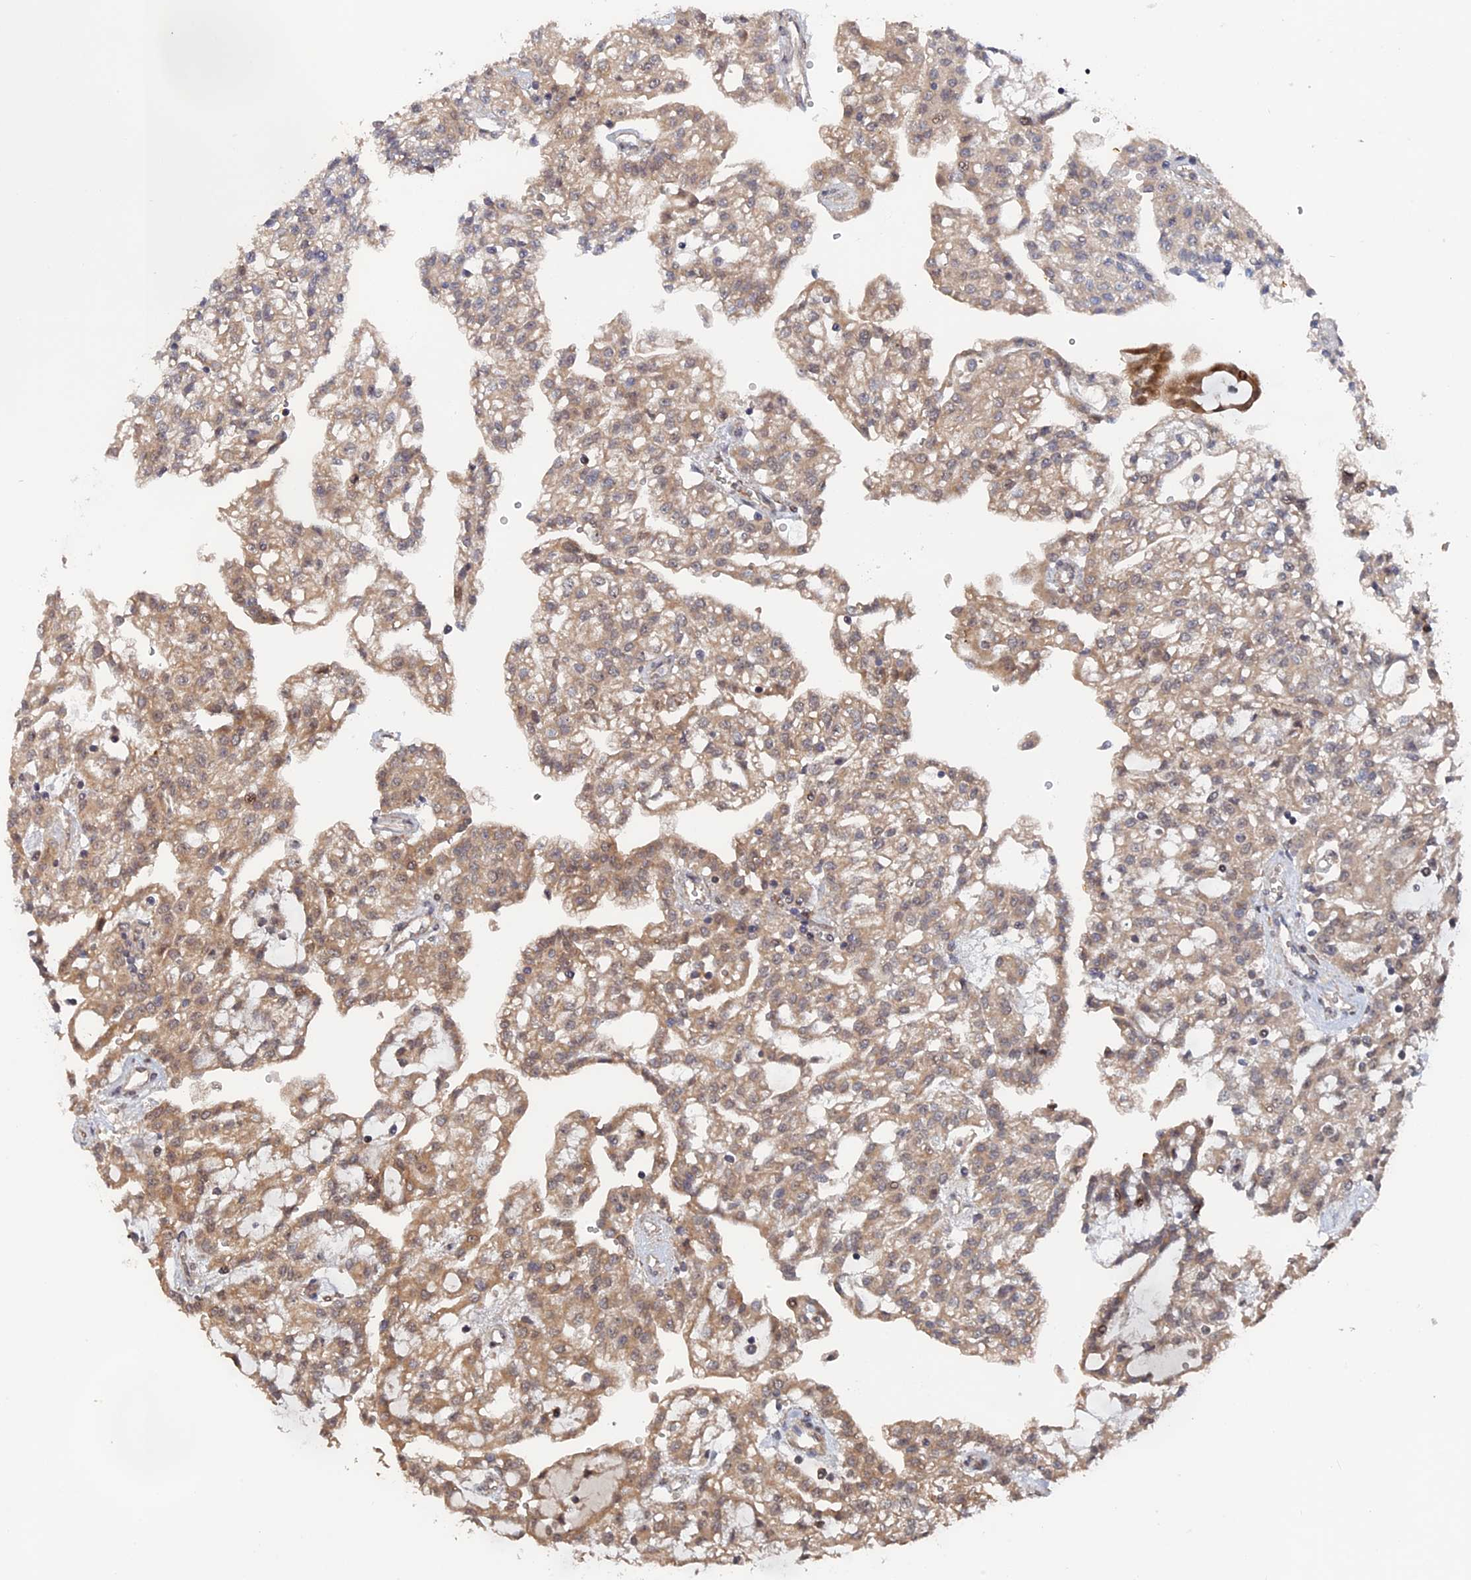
{"staining": {"intensity": "weak", "quantity": ">75%", "location": "cytoplasmic/membranous,nuclear"}, "tissue": "renal cancer", "cell_type": "Tumor cells", "image_type": "cancer", "snomed": [{"axis": "morphology", "description": "Adenocarcinoma, NOS"}, {"axis": "topography", "description": "Kidney"}], "caption": "Immunohistochemistry (DAB) staining of renal cancer exhibits weak cytoplasmic/membranous and nuclear protein positivity in approximately >75% of tumor cells. (Brightfield microscopy of DAB IHC at high magnification).", "gene": "ELOVL6", "patient": {"sex": "male", "age": 63}}